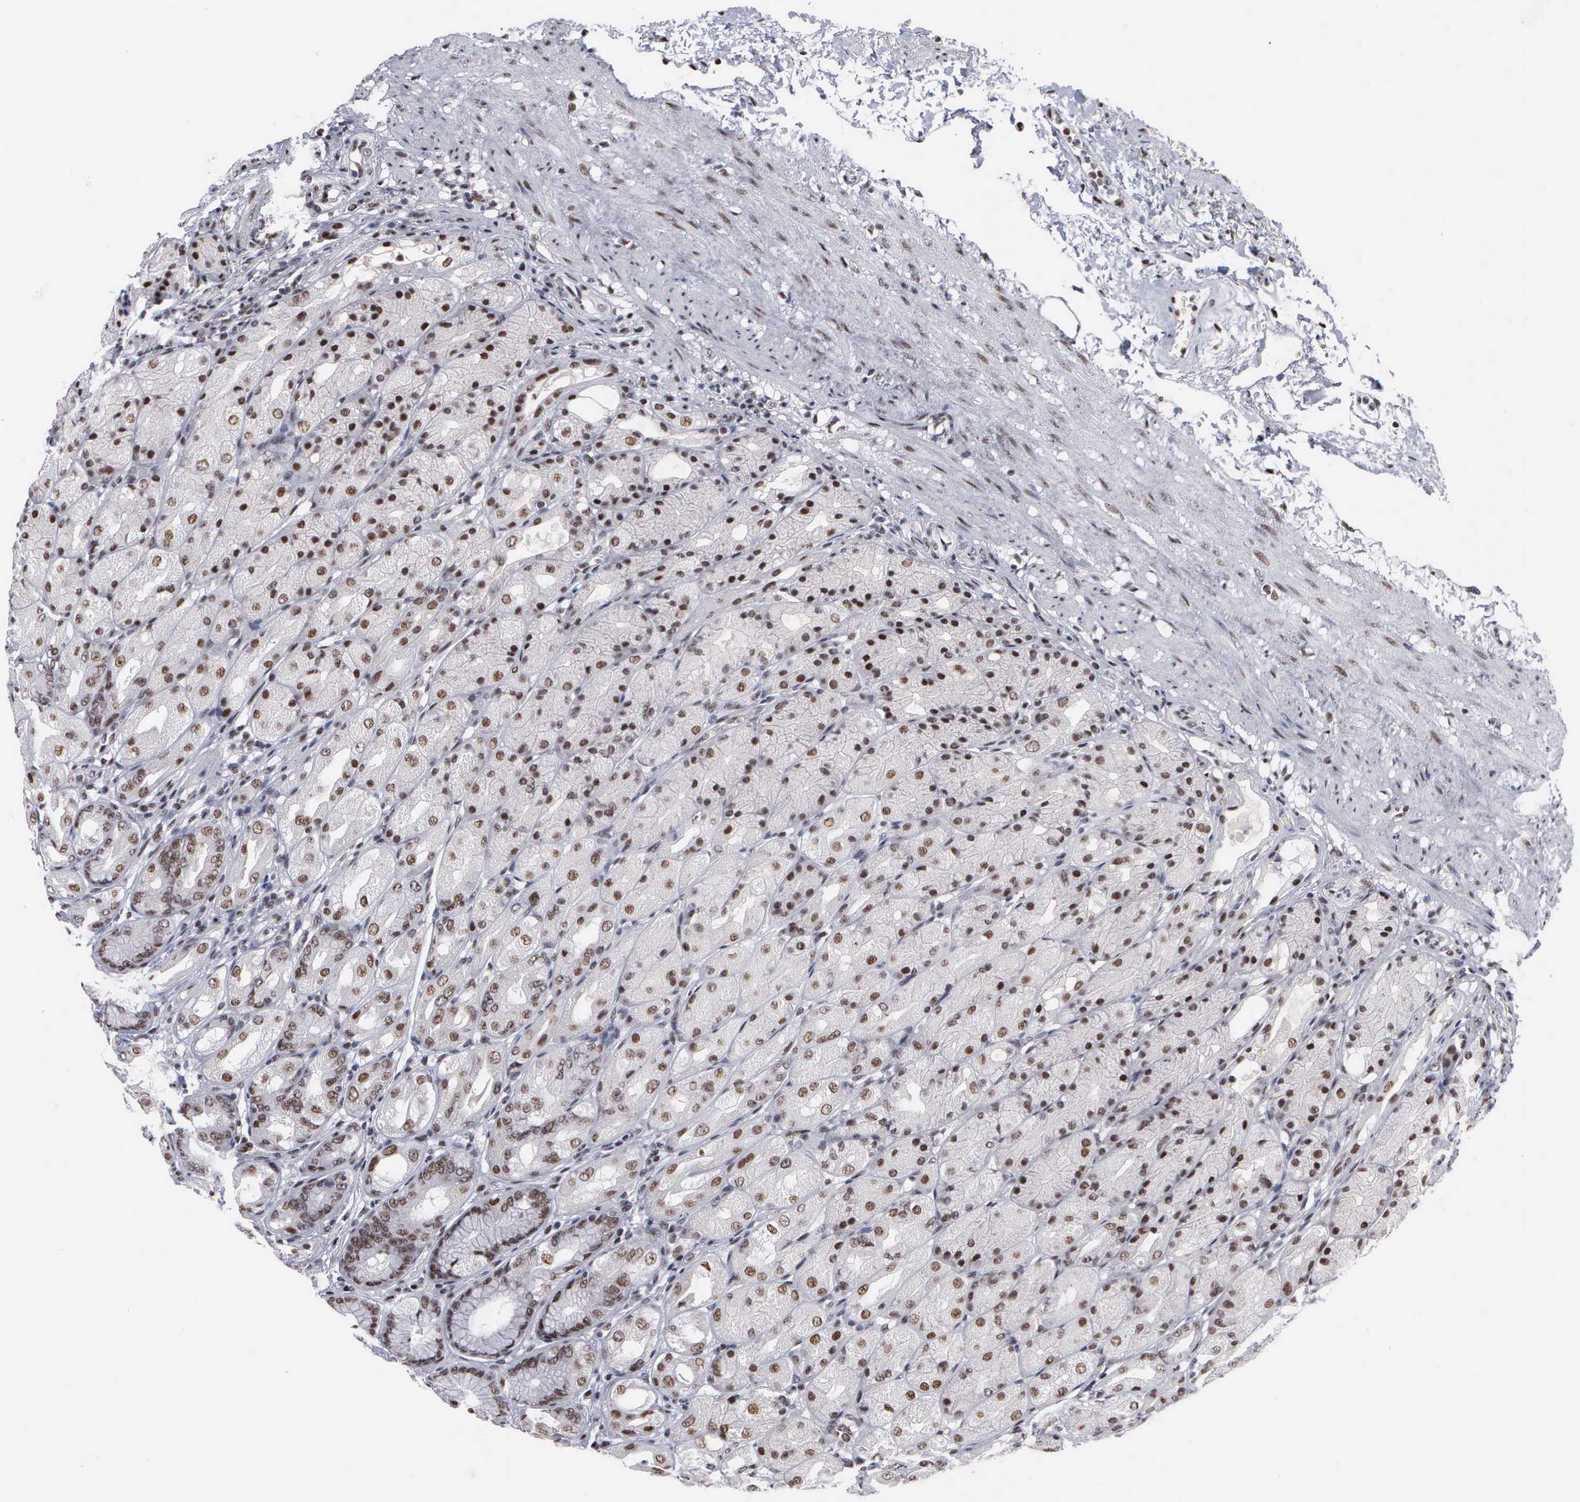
{"staining": {"intensity": "strong", "quantity": ">75%", "location": "nuclear"}, "tissue": "stomach", "cell_type": "Glandular cells", "image_type": "normal", "snomed": [{"axis": "morphology", "description": "Normal tissue, NOS"}, {"axis": "topography", "description": "Stomach, upper"}], "caption": "Protein staining reveals strong nuclear positivity in about >75% of glandular cells in unremarkable stomach.", "gene": "KIAA0586", "patient": {"sex": "female", "age": 75}}